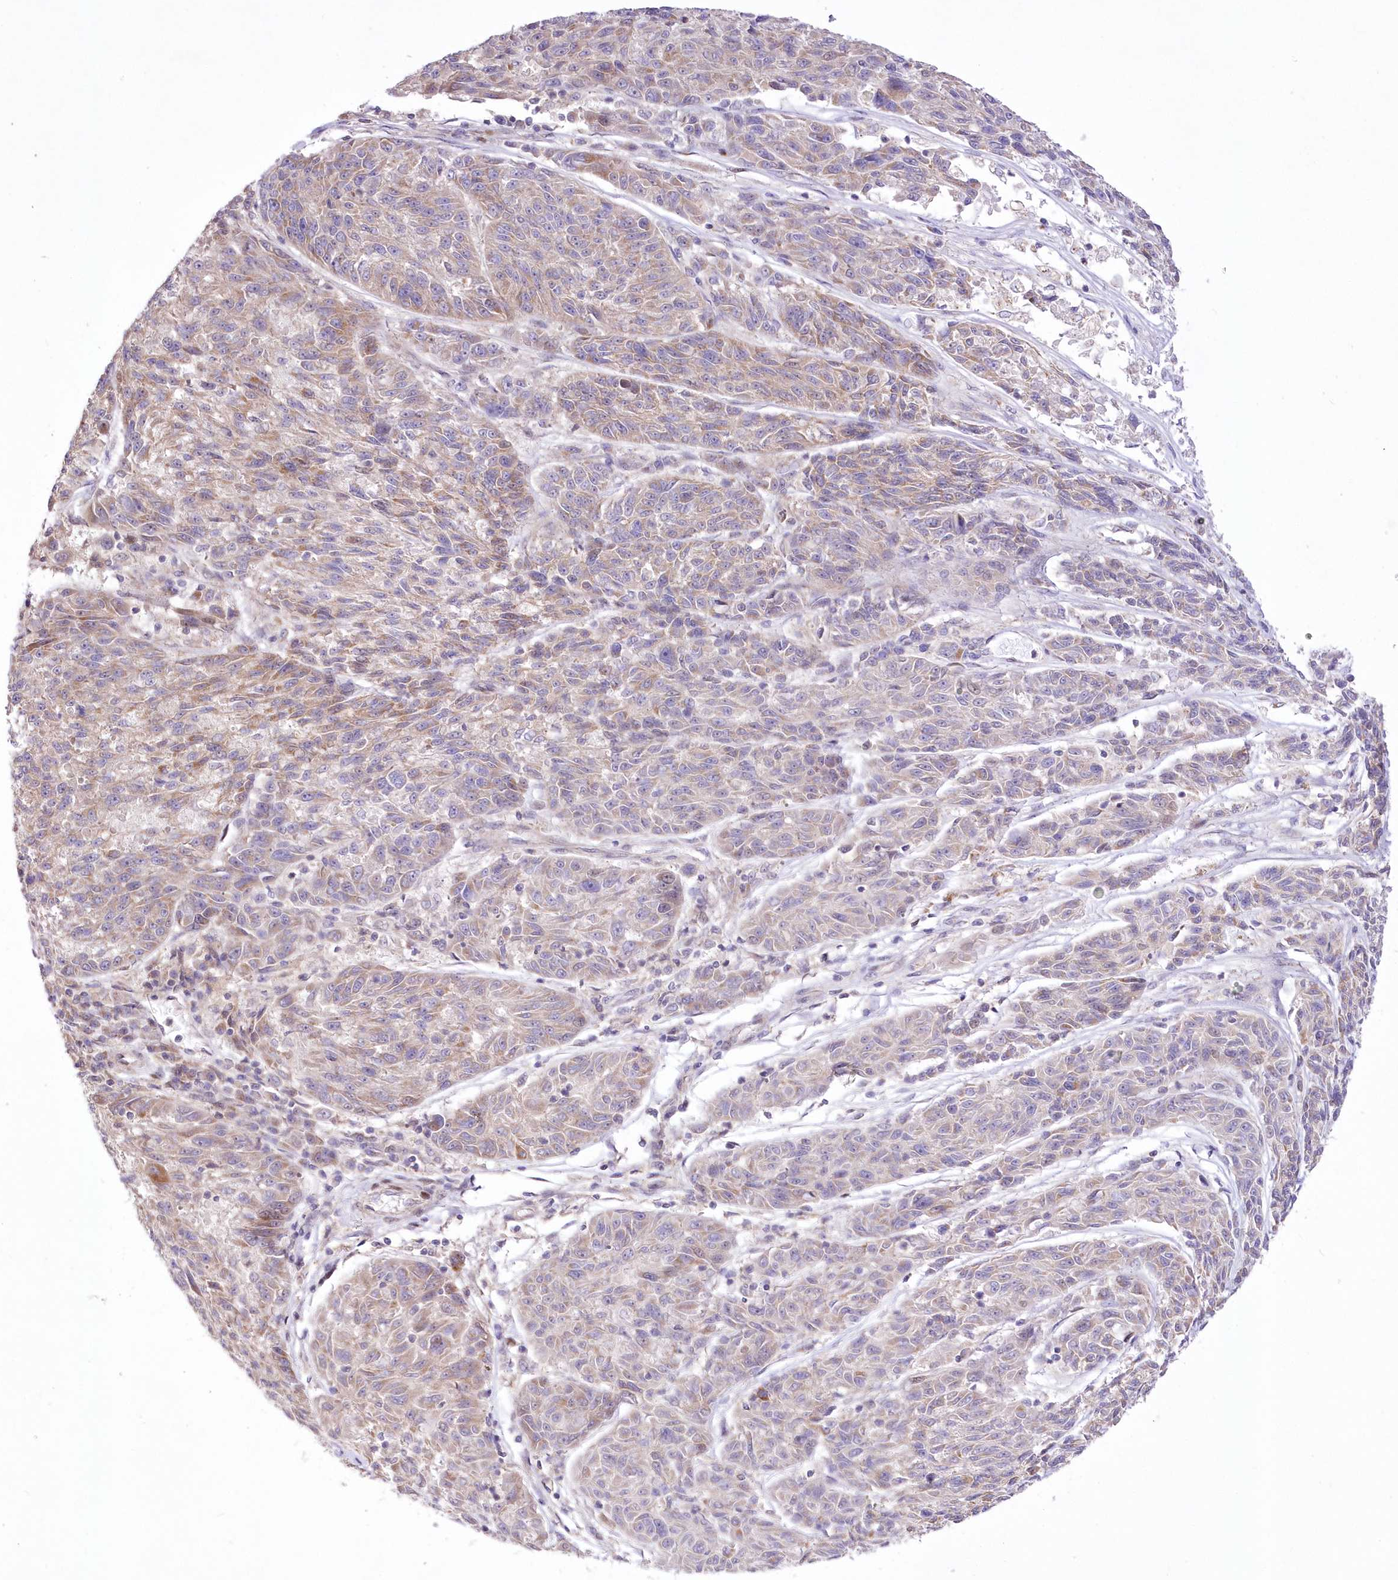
{"staining": {"intensity": "weak", "quantity": ">75%", "location": "cytoplasmic/membranous"}, "tissue": "melanoma", "cell_type": "Tumor cells", "image_type": "cancer", "snomed": [{"axis": "morphology", "description": "Malignant melanoma, NOS"}, {"axis": "topography", "description": "Skin"}], "caption": "There is low levels of weak cytoplasmic/membranous positivity in tumor cells of melanoma, as demonstrated by immunohistochemical staining (brown color).", "gene": "FAM241B", "patient": {"sex": "male", "age": 53}}